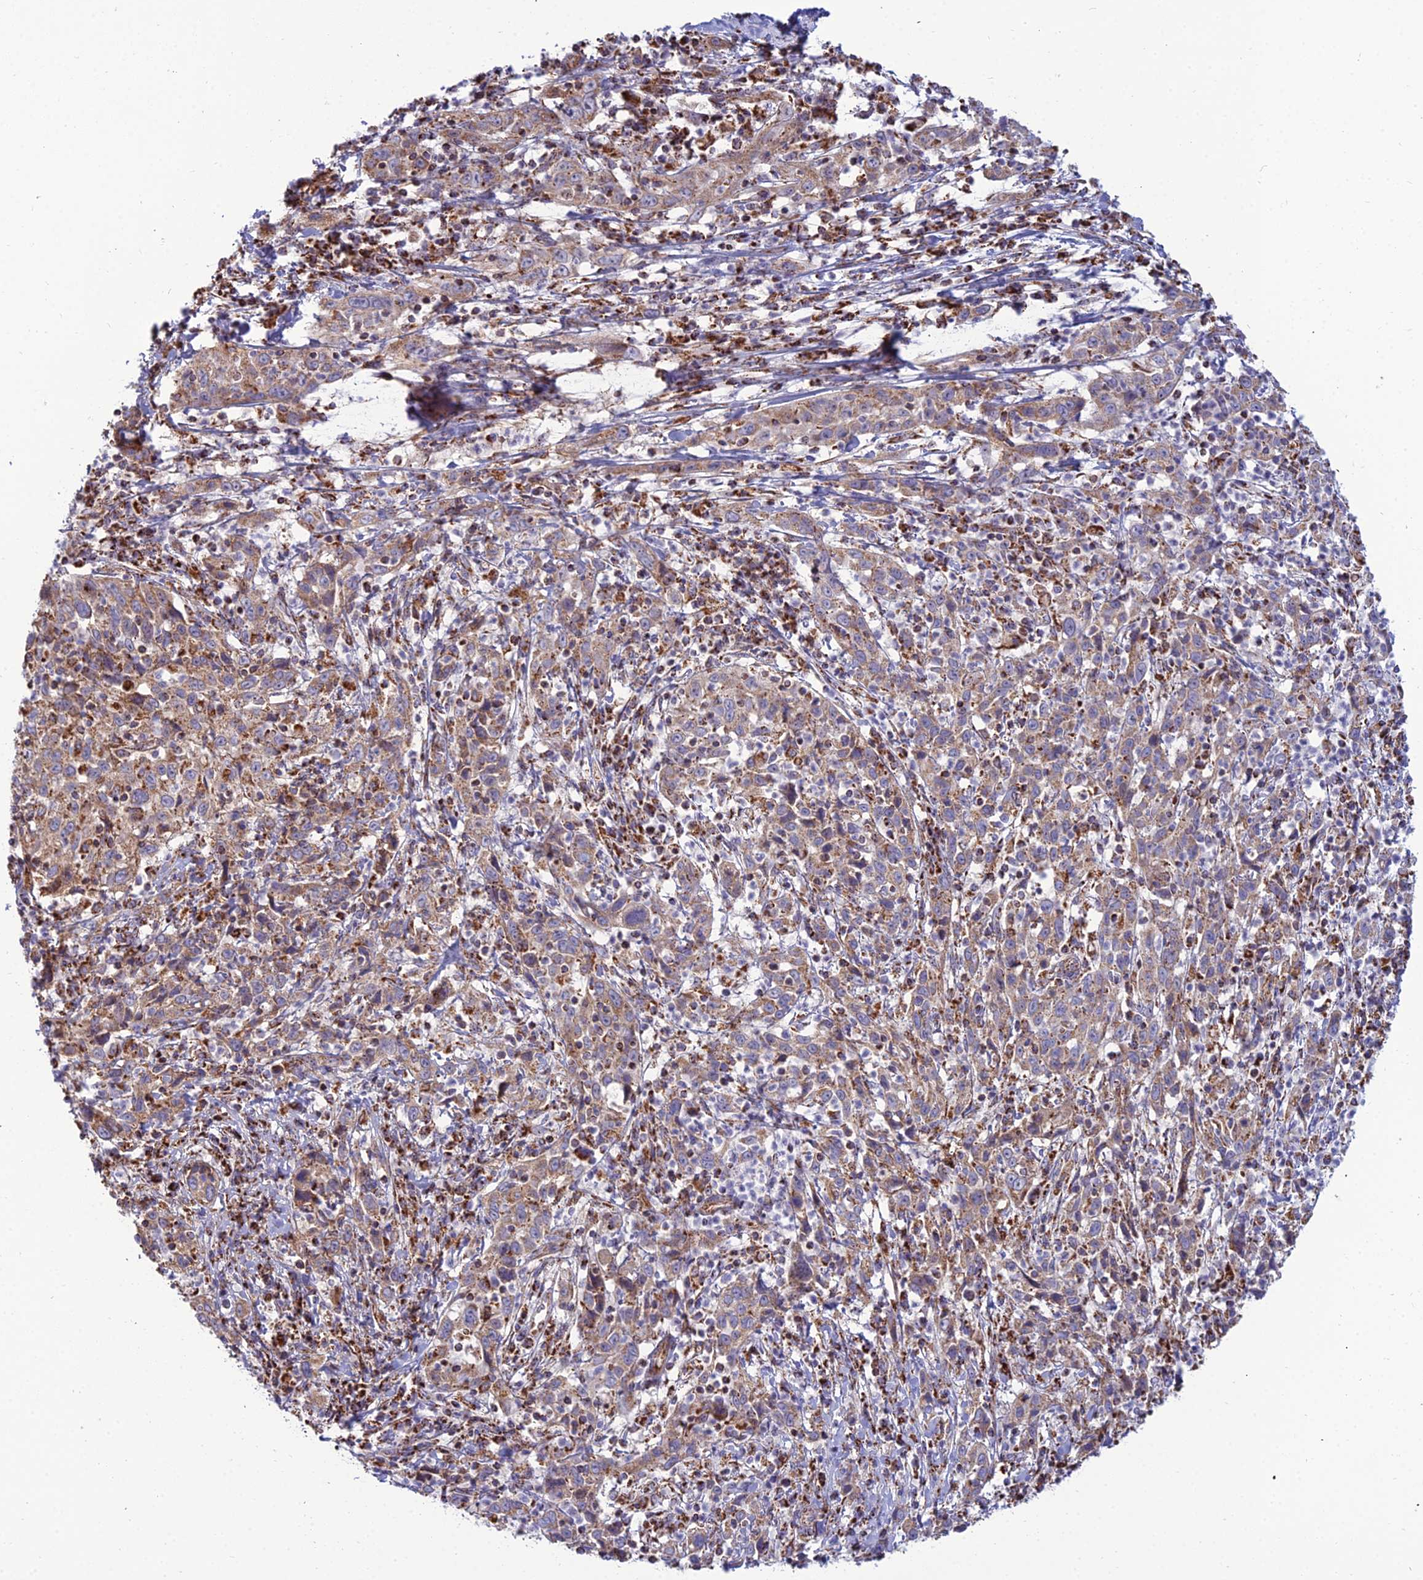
{"staining": {"intensity": "moderate", "quantity": ">75%", "location": "cytoplasmic/membranous"}, "tissue": "cervical cancer", "cell_type": "Tumor cells", "image_type": "cancer", "snomed": [{"axis": "morphology", "description": "Squamous cell carcinoma, NOS"}, {"axis": "topography", "description": "Cervix"}], "caption": "Cervical cancer (squamous cell carcinoma) was stained to show a protein in brown. There is medium levels of moderate cytoplasmic/membranous staining in approximately >75% of tumor cells. (Stains: DAB (3,3'-diaminobenzidine) in brown, nuclei in blue, Microscopy: brightfield microscopy at high magnification).", "gene": "SLC35F4", "patient": {"sex": "female", "age": 46}}